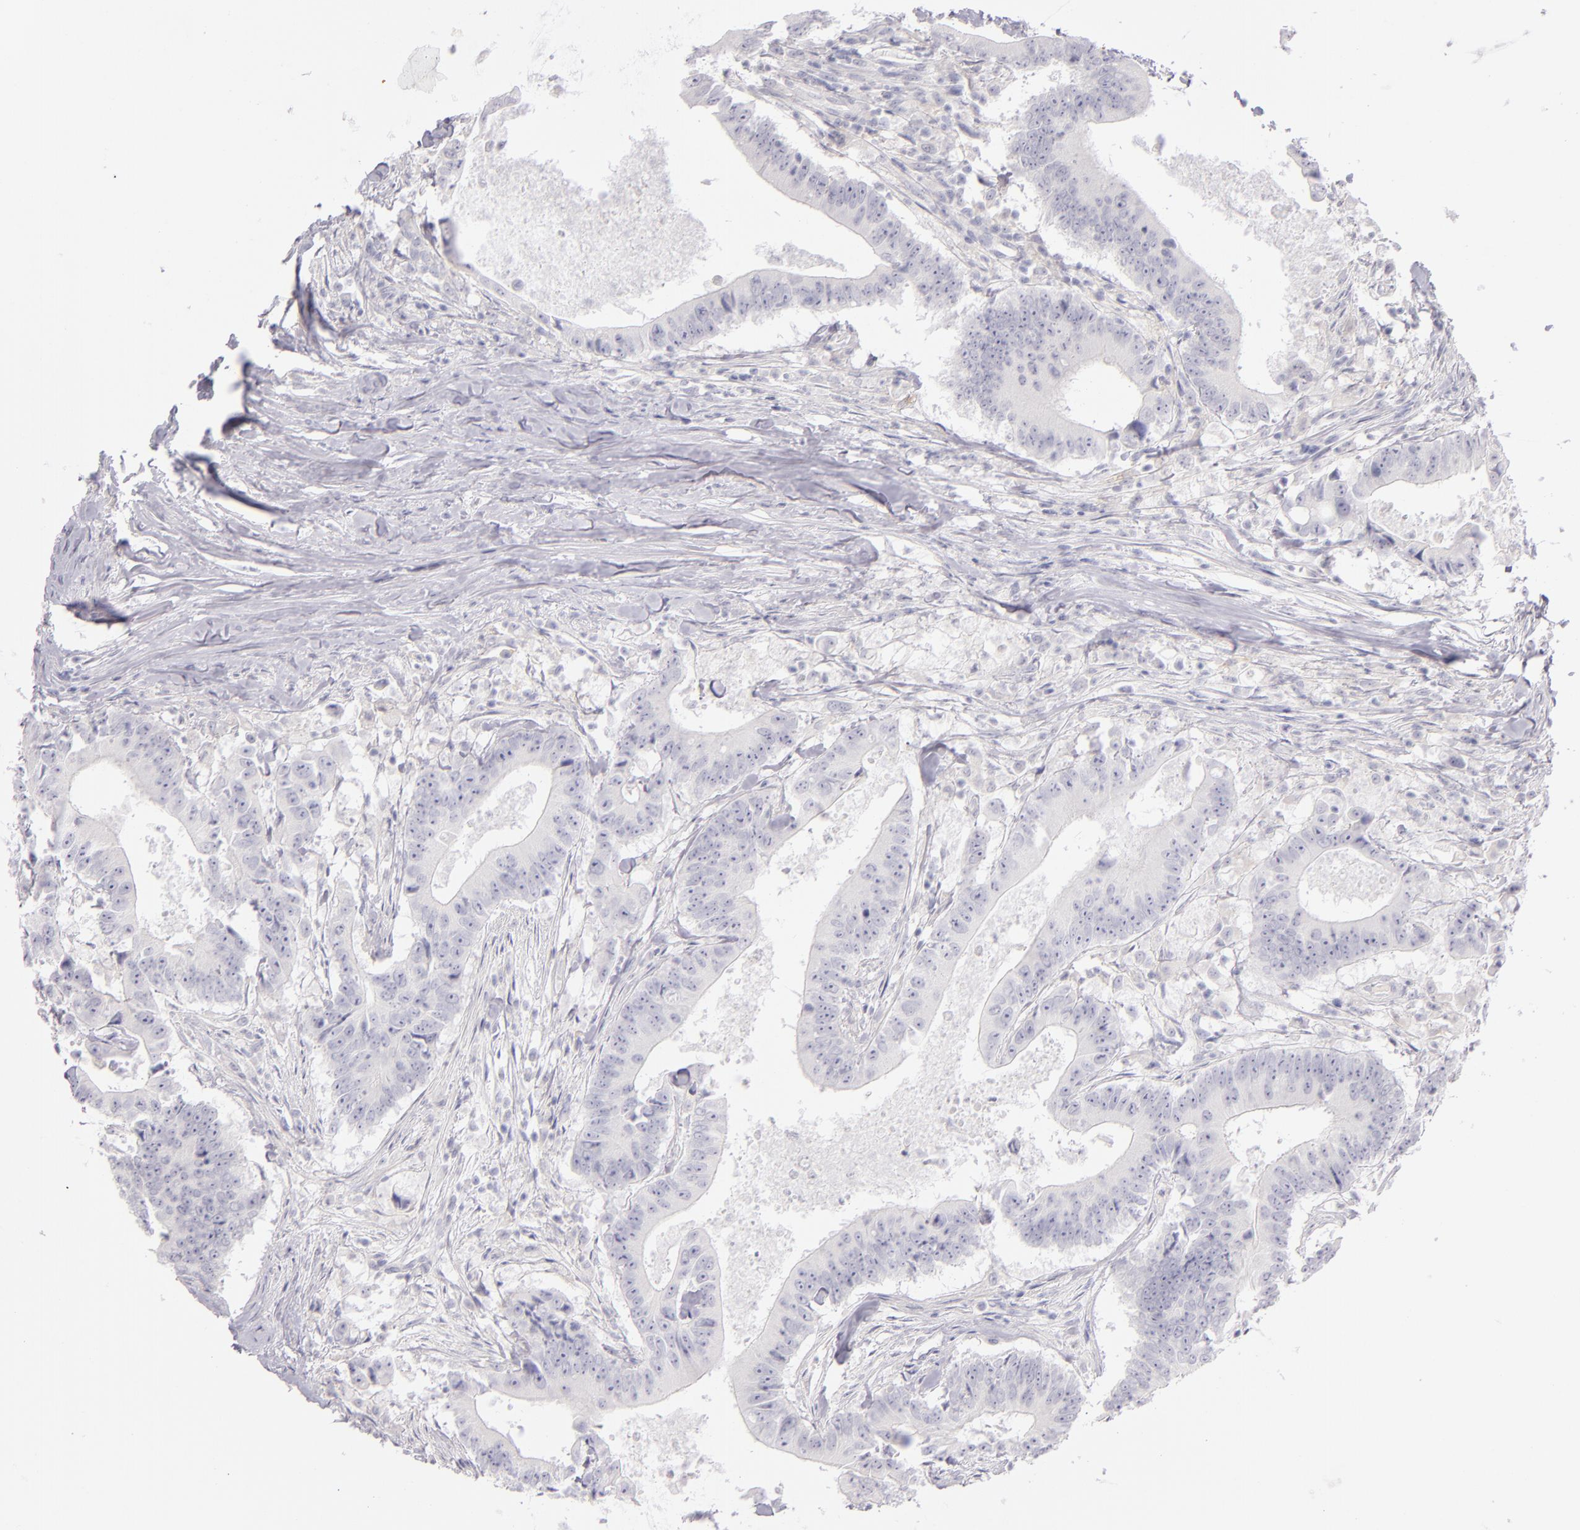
{"staining": {"intensity": "negative", "quantity": "none", "location": "none"}, "tissue": "colorectal cancer", "cell_type": "Tumor cells", "image_type": "cancer", "snomed": [{"axis": "morphology", "description": "Adenocarcinoma, NOS"}, {"axis": "topography", "description": "Colon"}], "caption": "Colorectal cancer stained for a protein using IHC displays no expression tumor cells.", "gene": "CD40", "patient": {"sex": "male", "age": 55}}